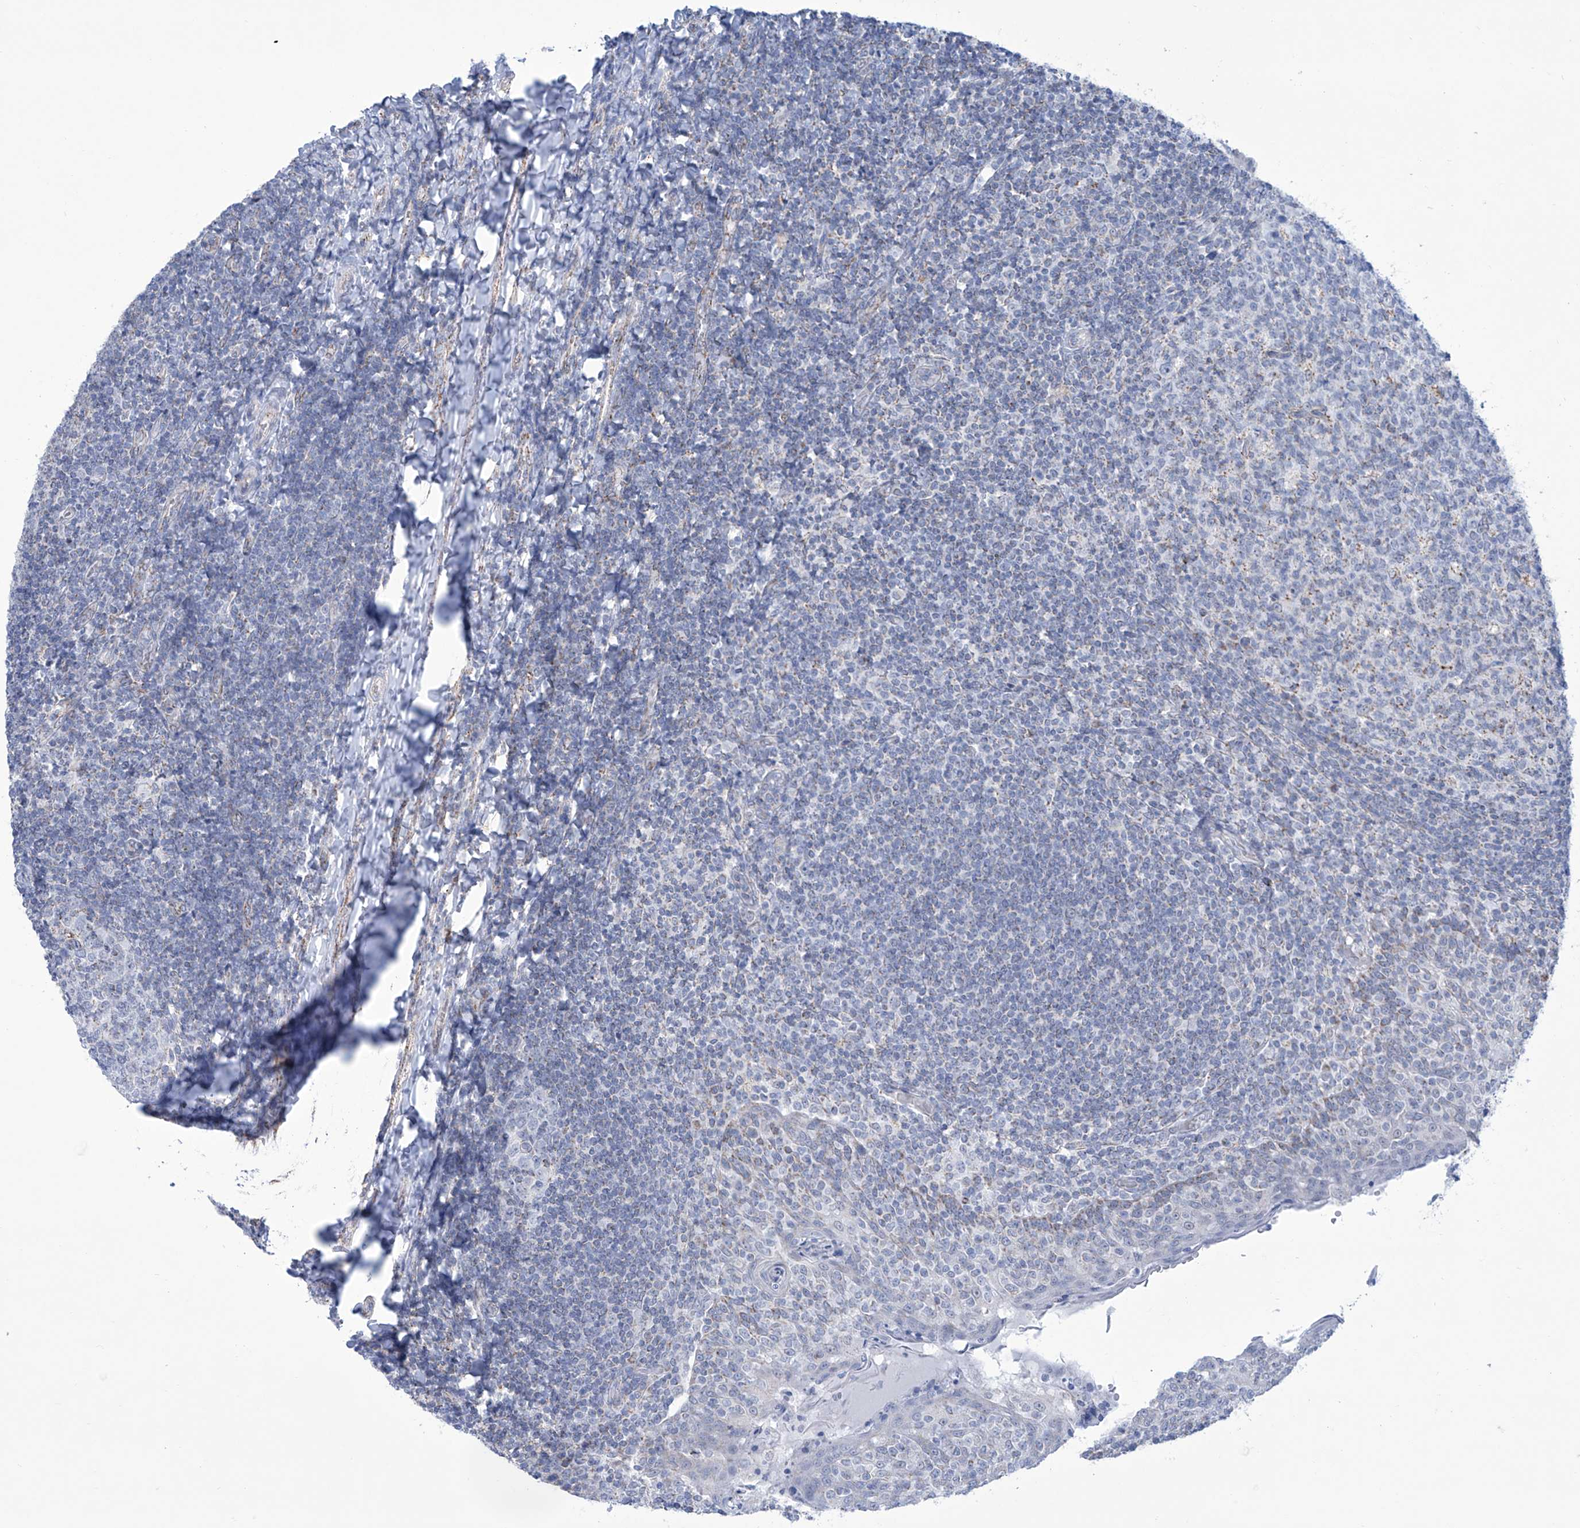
{"staining": {"intensity": "negative", "quantity": "none", "location": "none"}, "tissue": "tonsil", "cell_type": "Germinal center cells", "image_type": "normal", "snomed": [{"axis": "morphology", "description": "Normal tissue, NOS"}, {"axis": "topography", "description": "Tonsil"}], "caption": "Immunohistochemistry of normal human tonsil reveals no positivity in germinal center cells.", "gene": "ALDH6A1", "patient": {"sex": "female", "age": 19}}